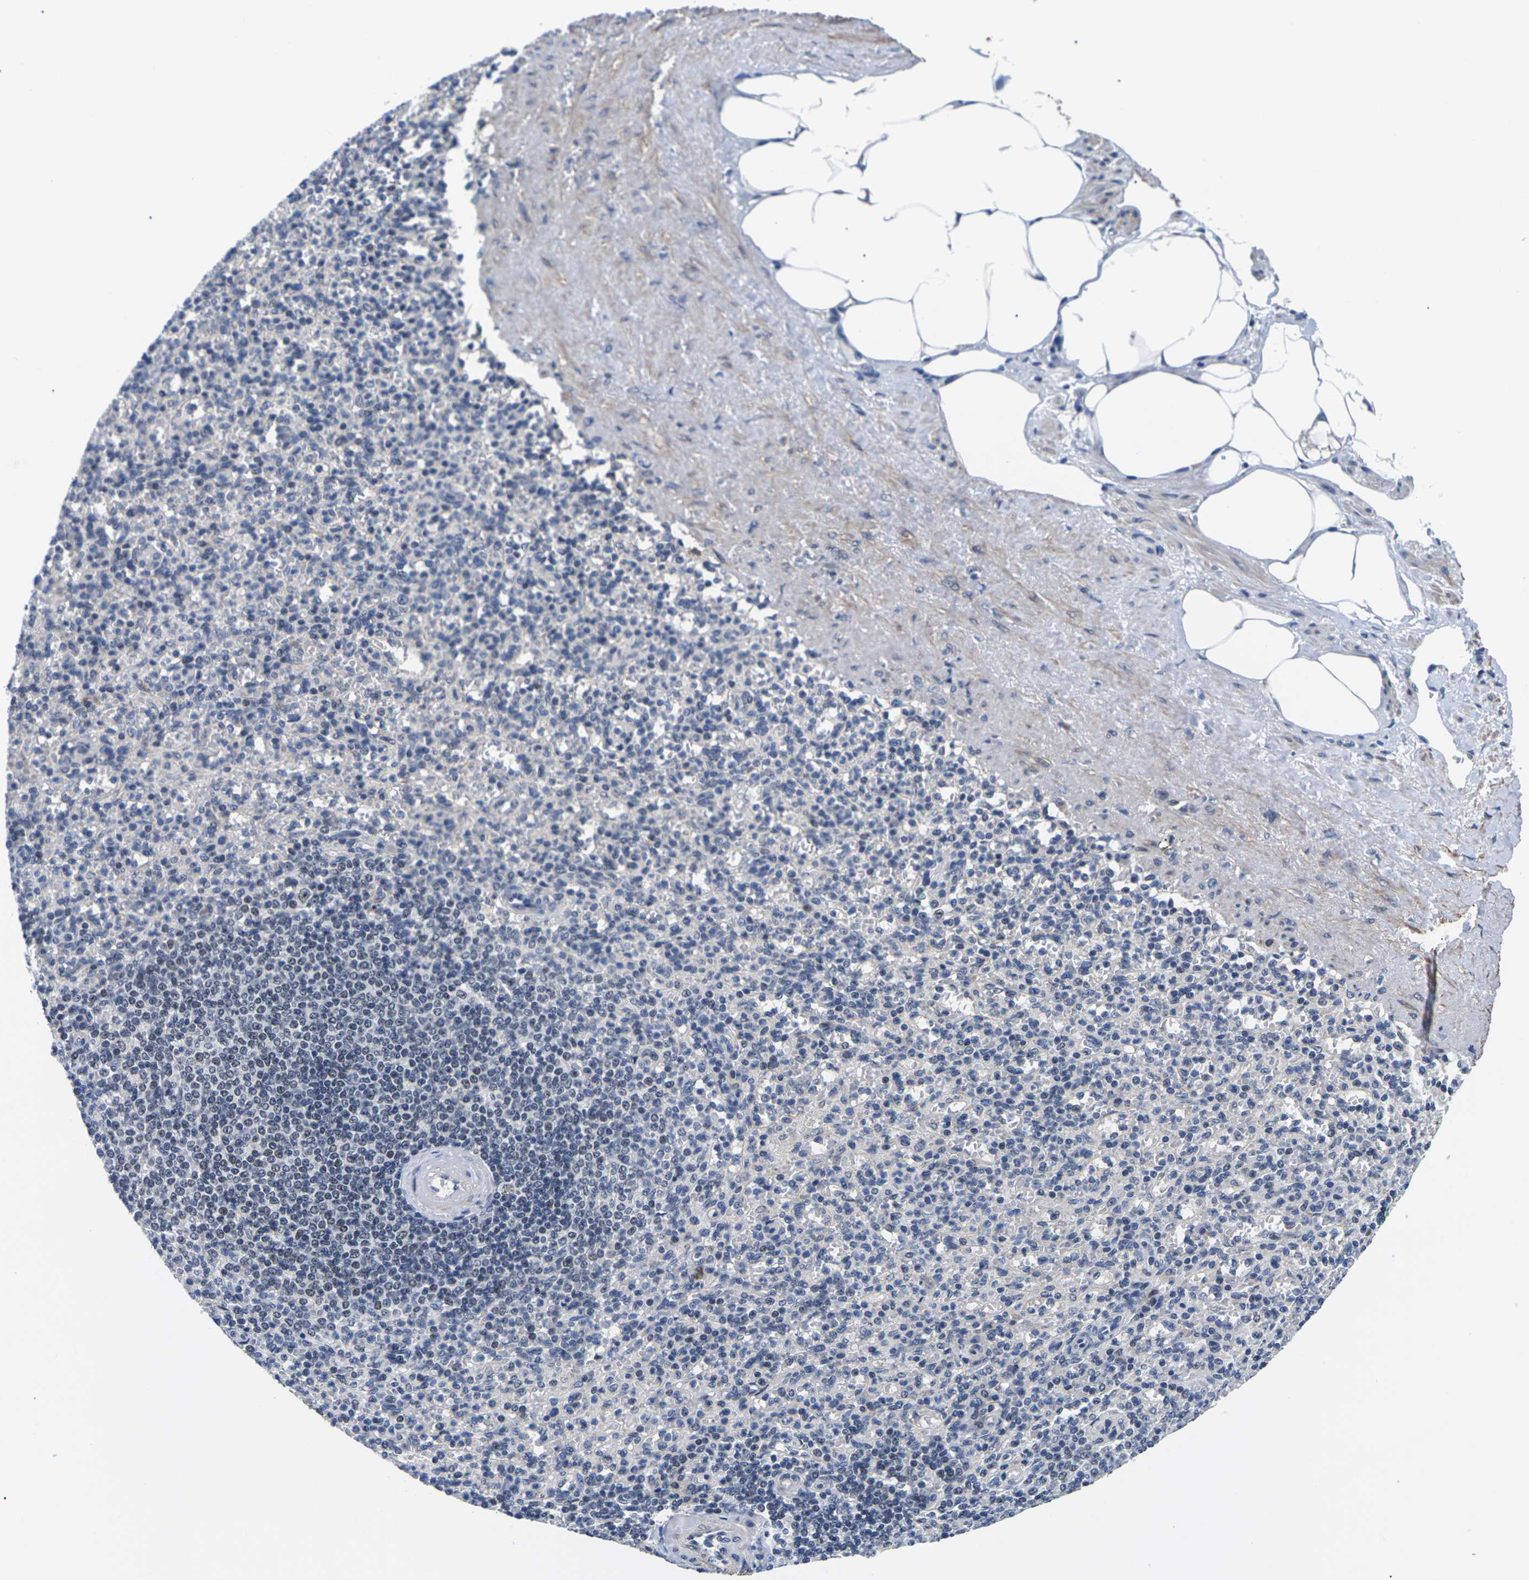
{"staining": {"intensity": "negative", "quantity": "none", "location": "none"}, "tissue": "spleen", "cell_type": "Cells in red pulp", "image_type": "normal", "snomed": [{"axis": "morphology", "description": "Normal tissue, NOS"}, {"axis": "topography", "description": "Spleen"}], "caption": "A micrograph of spleen stained for a protein displays no brown staining in cells in red pulp.", "gene": "ST6GAL2", "patient": {"sex": "female", "age": 74}}